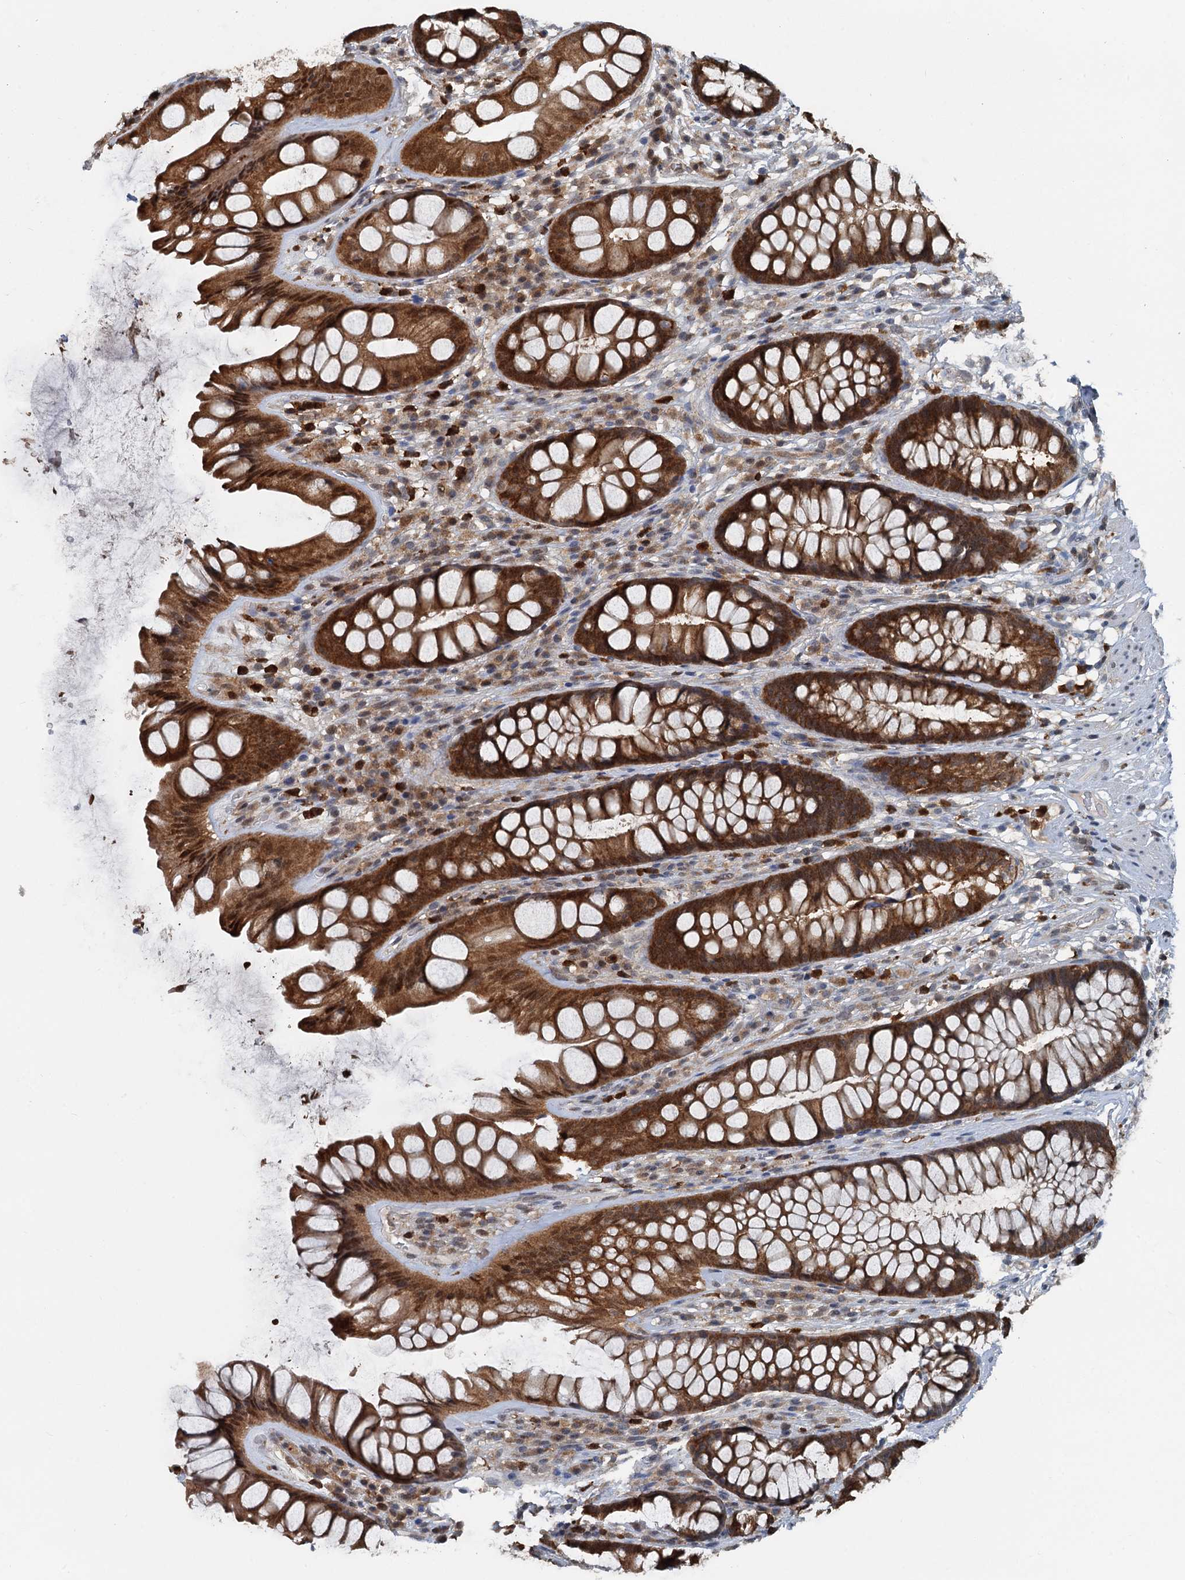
{"staining": {"intensity": "strong", "quantity": ">75%", "location": "cytoplasmic/membranous,nuclear"}, "tissue": "rectum", "cell_type": "Glandular cells", "image_type": "normal", "snomed": [{"axis": "morphology", "description": "Normal tissue, NOS"}, {"axis": "topography", "description": "Rectum"}], "caption": "Protein expression by immunohistochemistry demonstrates strong cytoplasmic/membranous,nuclear expression in approximately >75% of glandular cells in normal rectum. The staining was performed using DAB (3,3'-diaminobenzidine) to visualize the protein expression in brown, while the nuclei were stained in blue with hematoxylin (Magnification: 20x).", "gene": "GPI", "patient": {"sex": "male", "age": 74}}